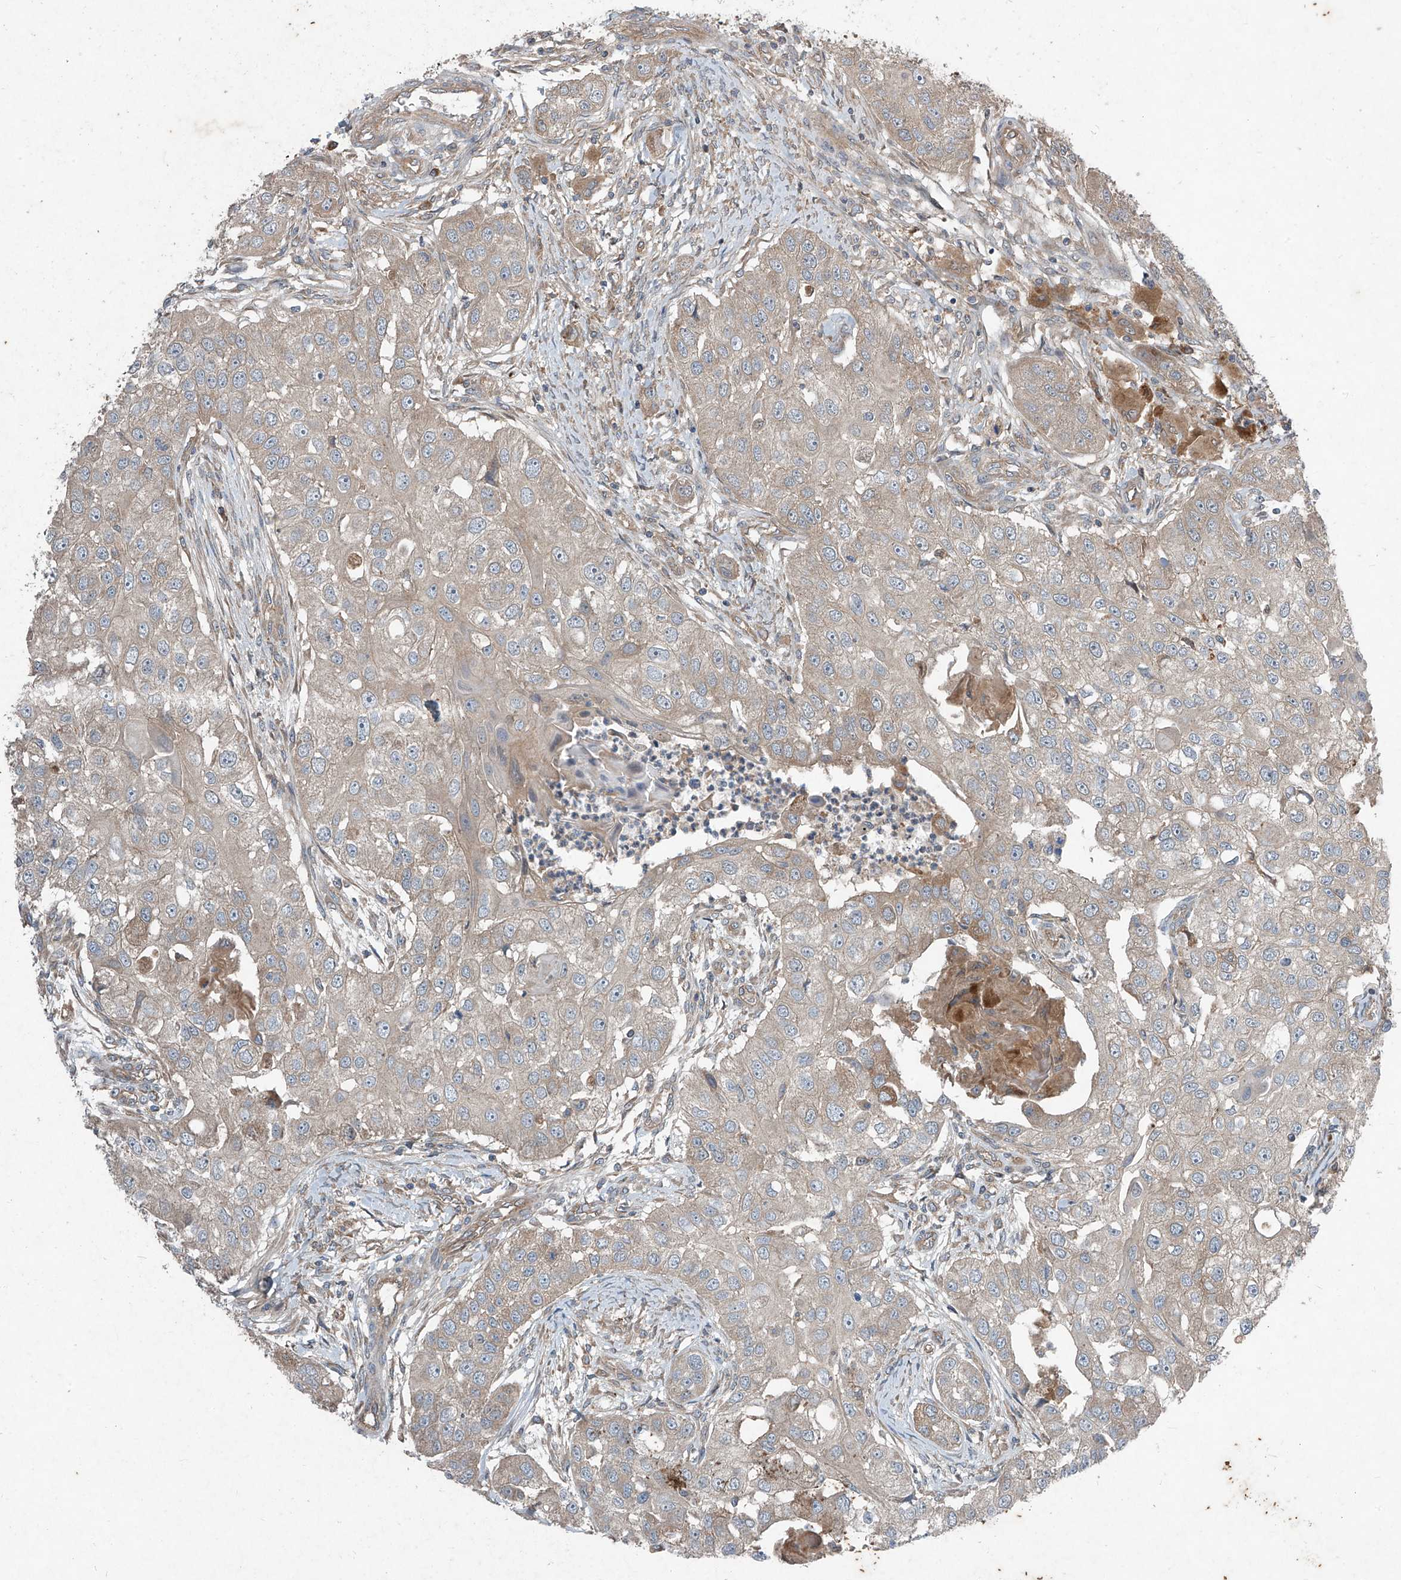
{"staining": {"intensity": "weak", "quantity": ">75%", "location": "cytoplasmic/membranous"}, "tissue": "head and neck cancer", "cell_type": "Tumor cells", "image_type": "cancer", "snomed": [{"axis": "morphology", "description": "Normal tissue, NOS"}, {"axis": "morphology", "description": "Squamous cell carcinoma, NOS"}, {"axis": "topography", "description": "Skeletal muscle"}, {"axis": "topography", "description": "Head-Neck"}], "caption": "An immunohistochemistry histopathology image of neoplastic tissue is shown. Protein staining in brown labels weak cytoplasmic/membranous positivity in head and neck cancer within tumor cells.", "gene": "FOXRED2", "patient": {"sex": "male", "age": 51}}